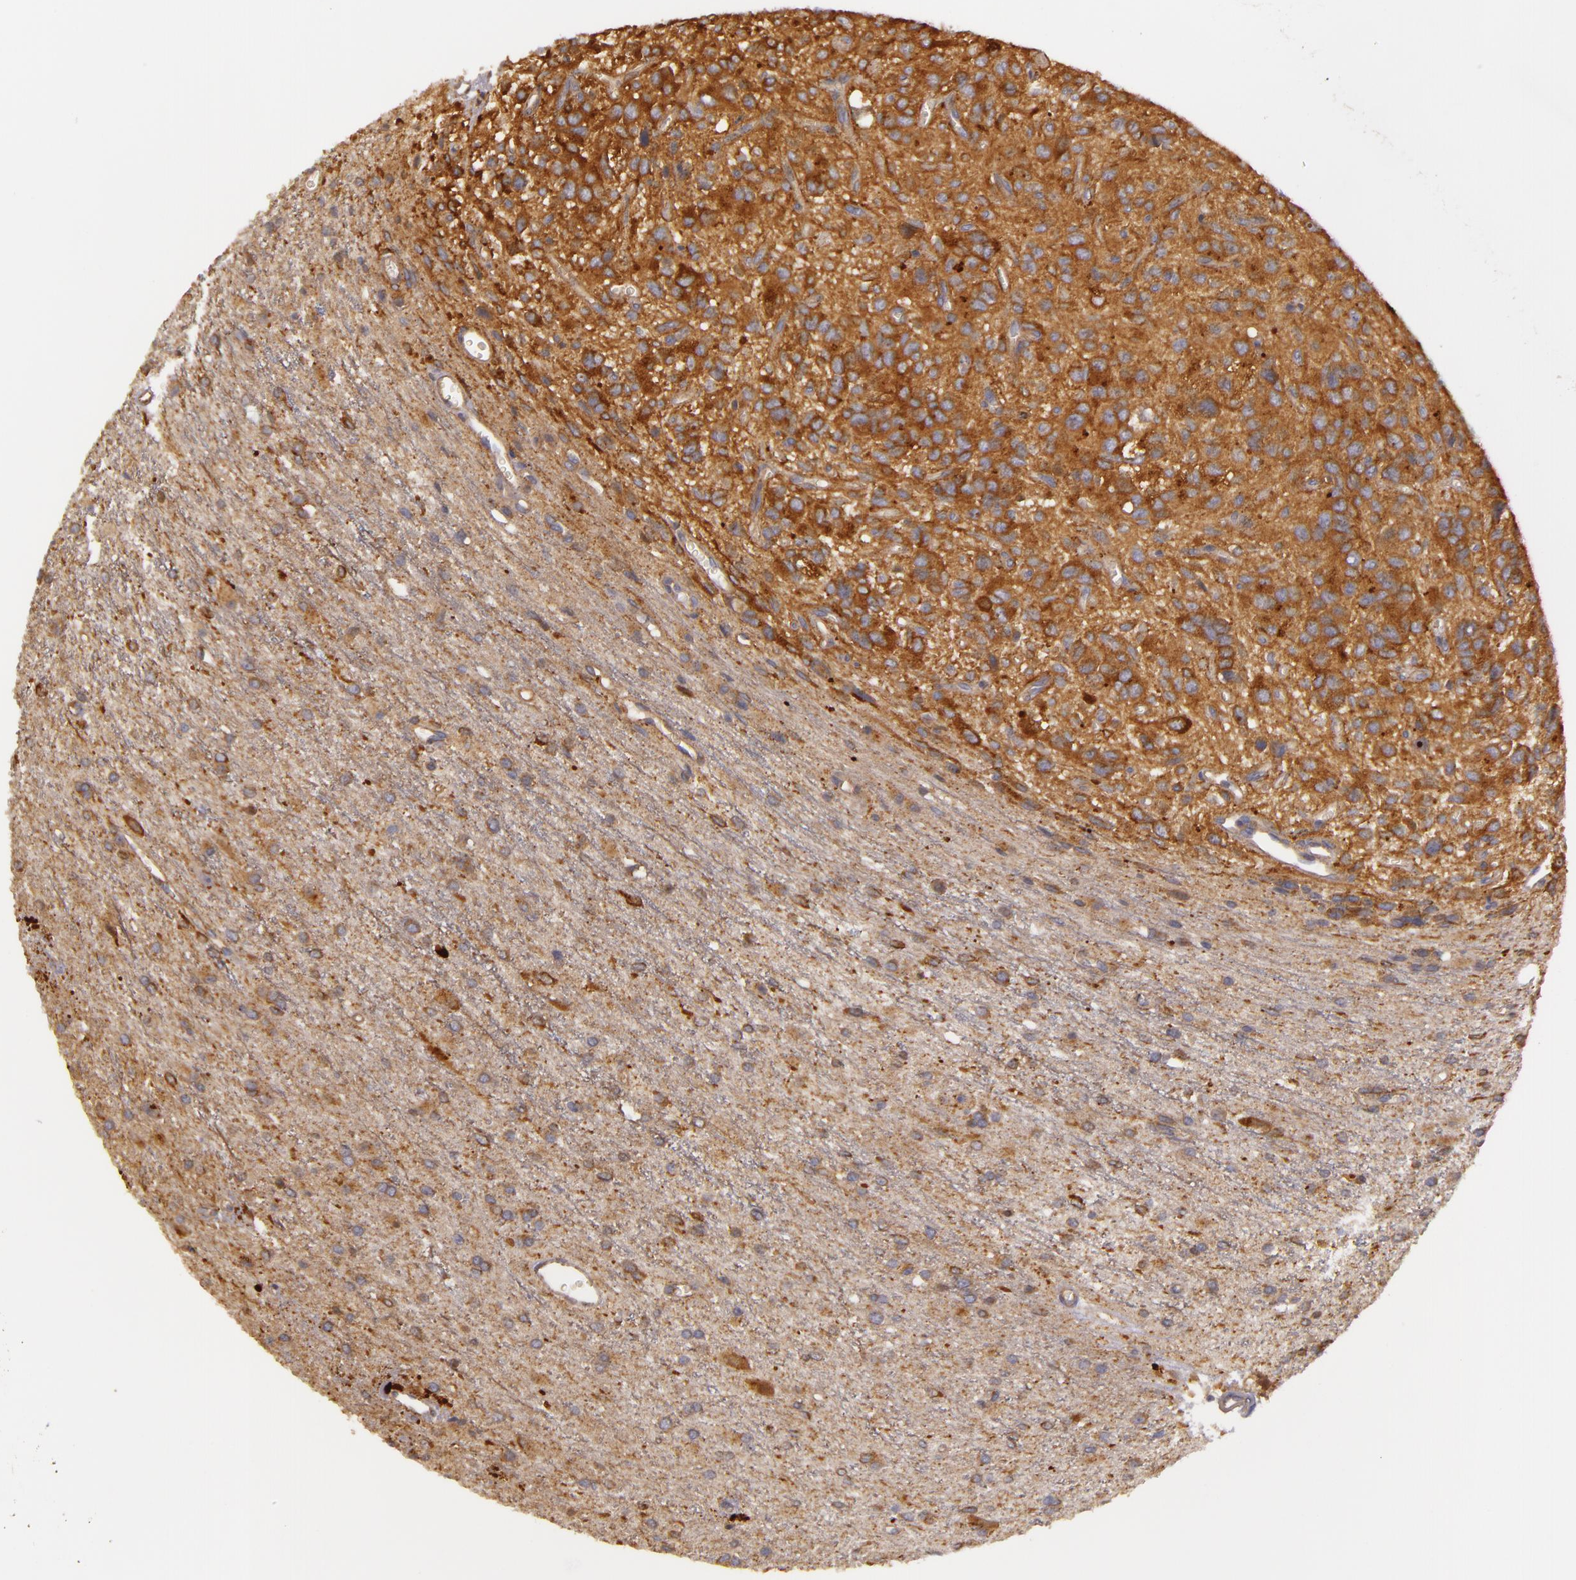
{"staining": {"intensity": "strong", "quantity": ">75%", "location": "cytoplasmic/membranous"}, "tissue": "glioma", "cell_type": "Tumor cells", "image_type": "cancer", "snomed": [{"axis": "morphology", "description": "Glioma, malignant, Low grade"}, {"axis": "topography", "description": "Brain"}], "caption": "Protein expression by immunohistochemistry demonstrates strong cytoplasmic/membranous positivity in approximately >75% of tumor cells in glioma.", "gene": "TOM1", "patient": {"sex": "female", "age": 15}}